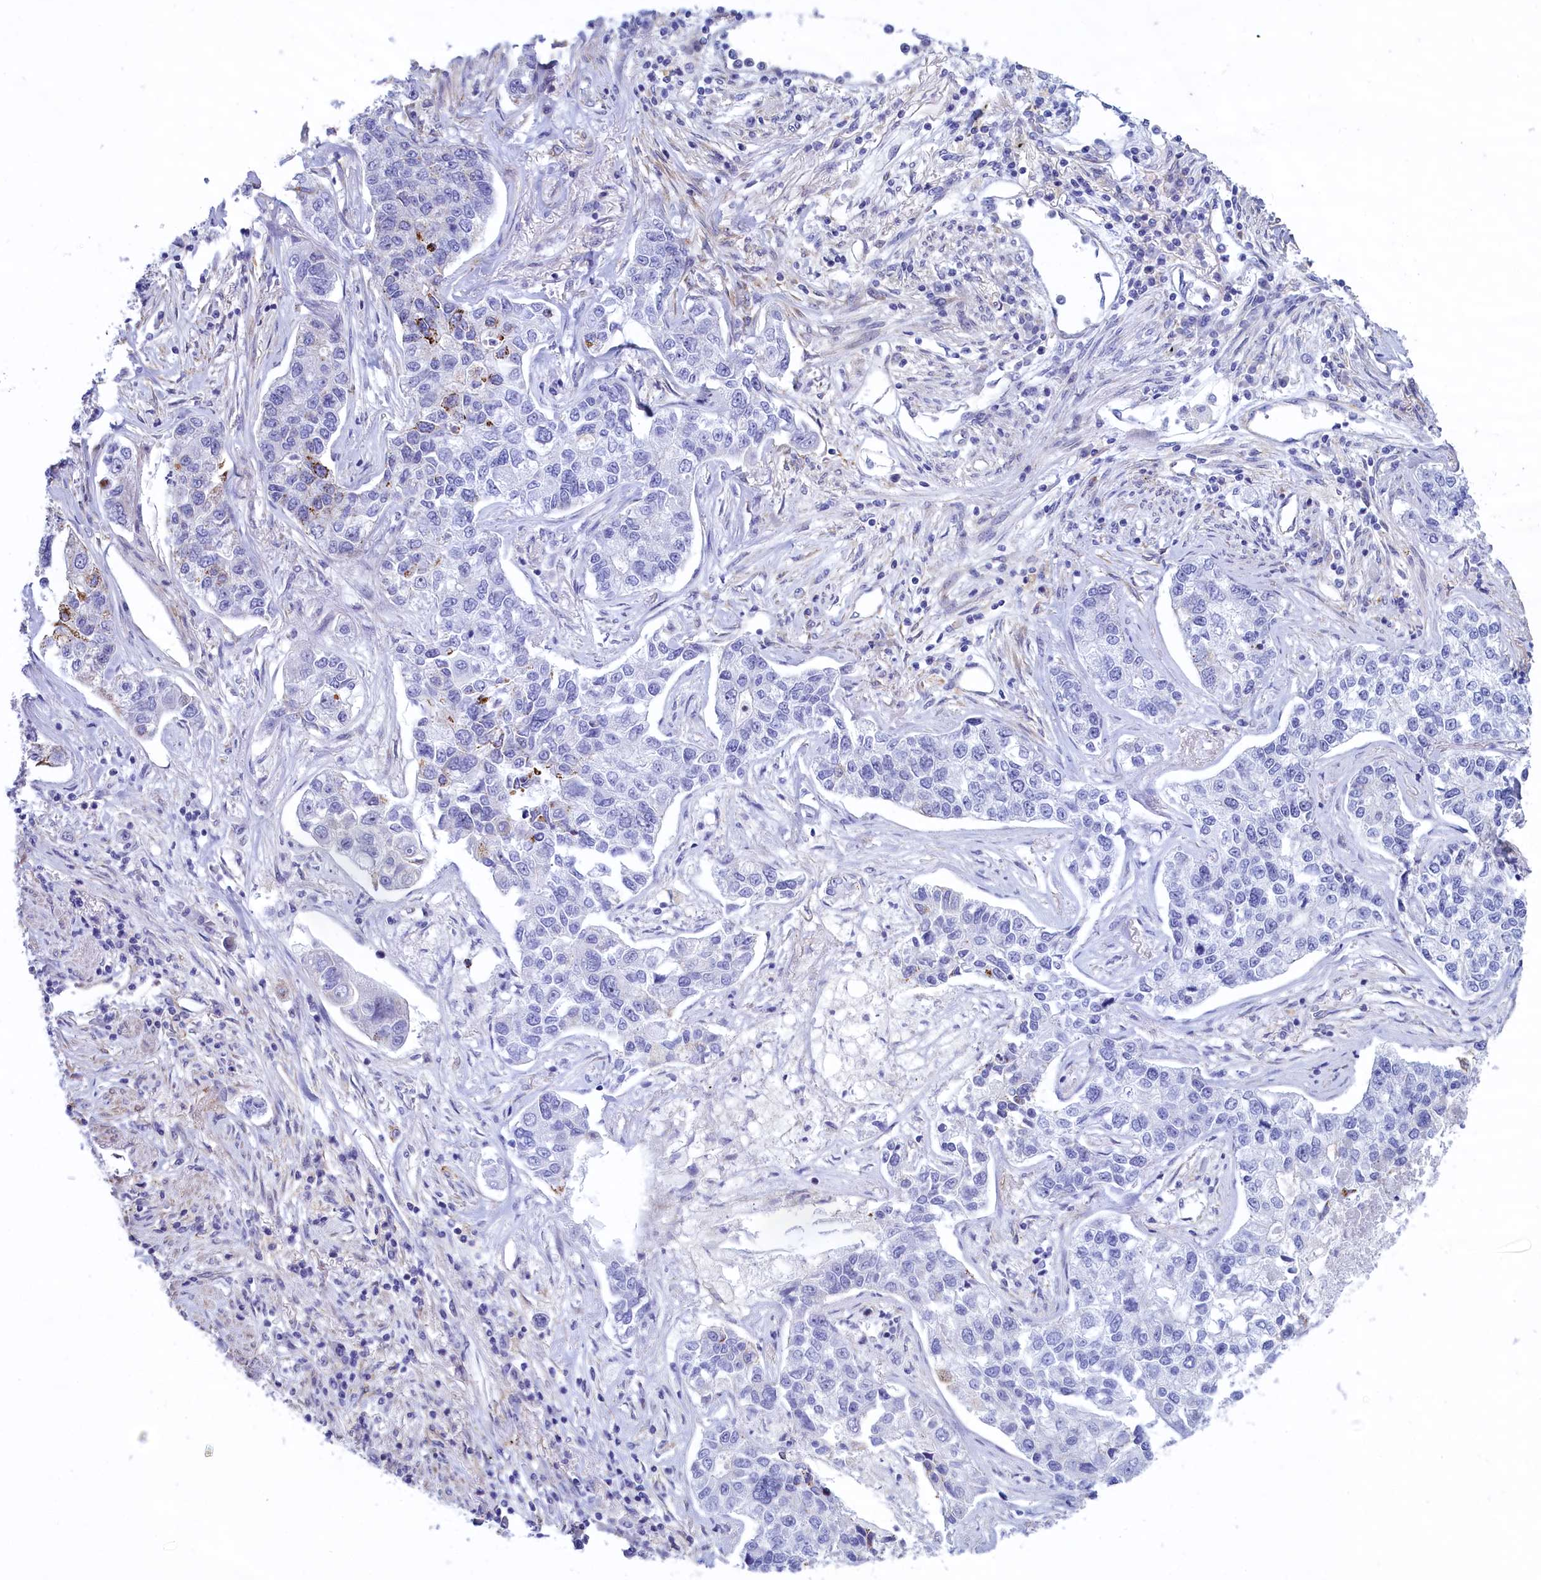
{"staining": {"intensity": "negative", "quantity": "none", "location": "none"}, "tissue": "lung cancer", "cell_type": "Tumor cells", "image_type": "cancer", "snomed": [{"axis": "morphology", "description": "Adenocarcinoma, NOS"}, {"axis": "topography", "description": "Lung"}], "caption": "There is no significant expression in tumor cells of lung adenocarcinoma.", "gene": "ABCC12", "patient": {"sex": "male", "age": 49}}